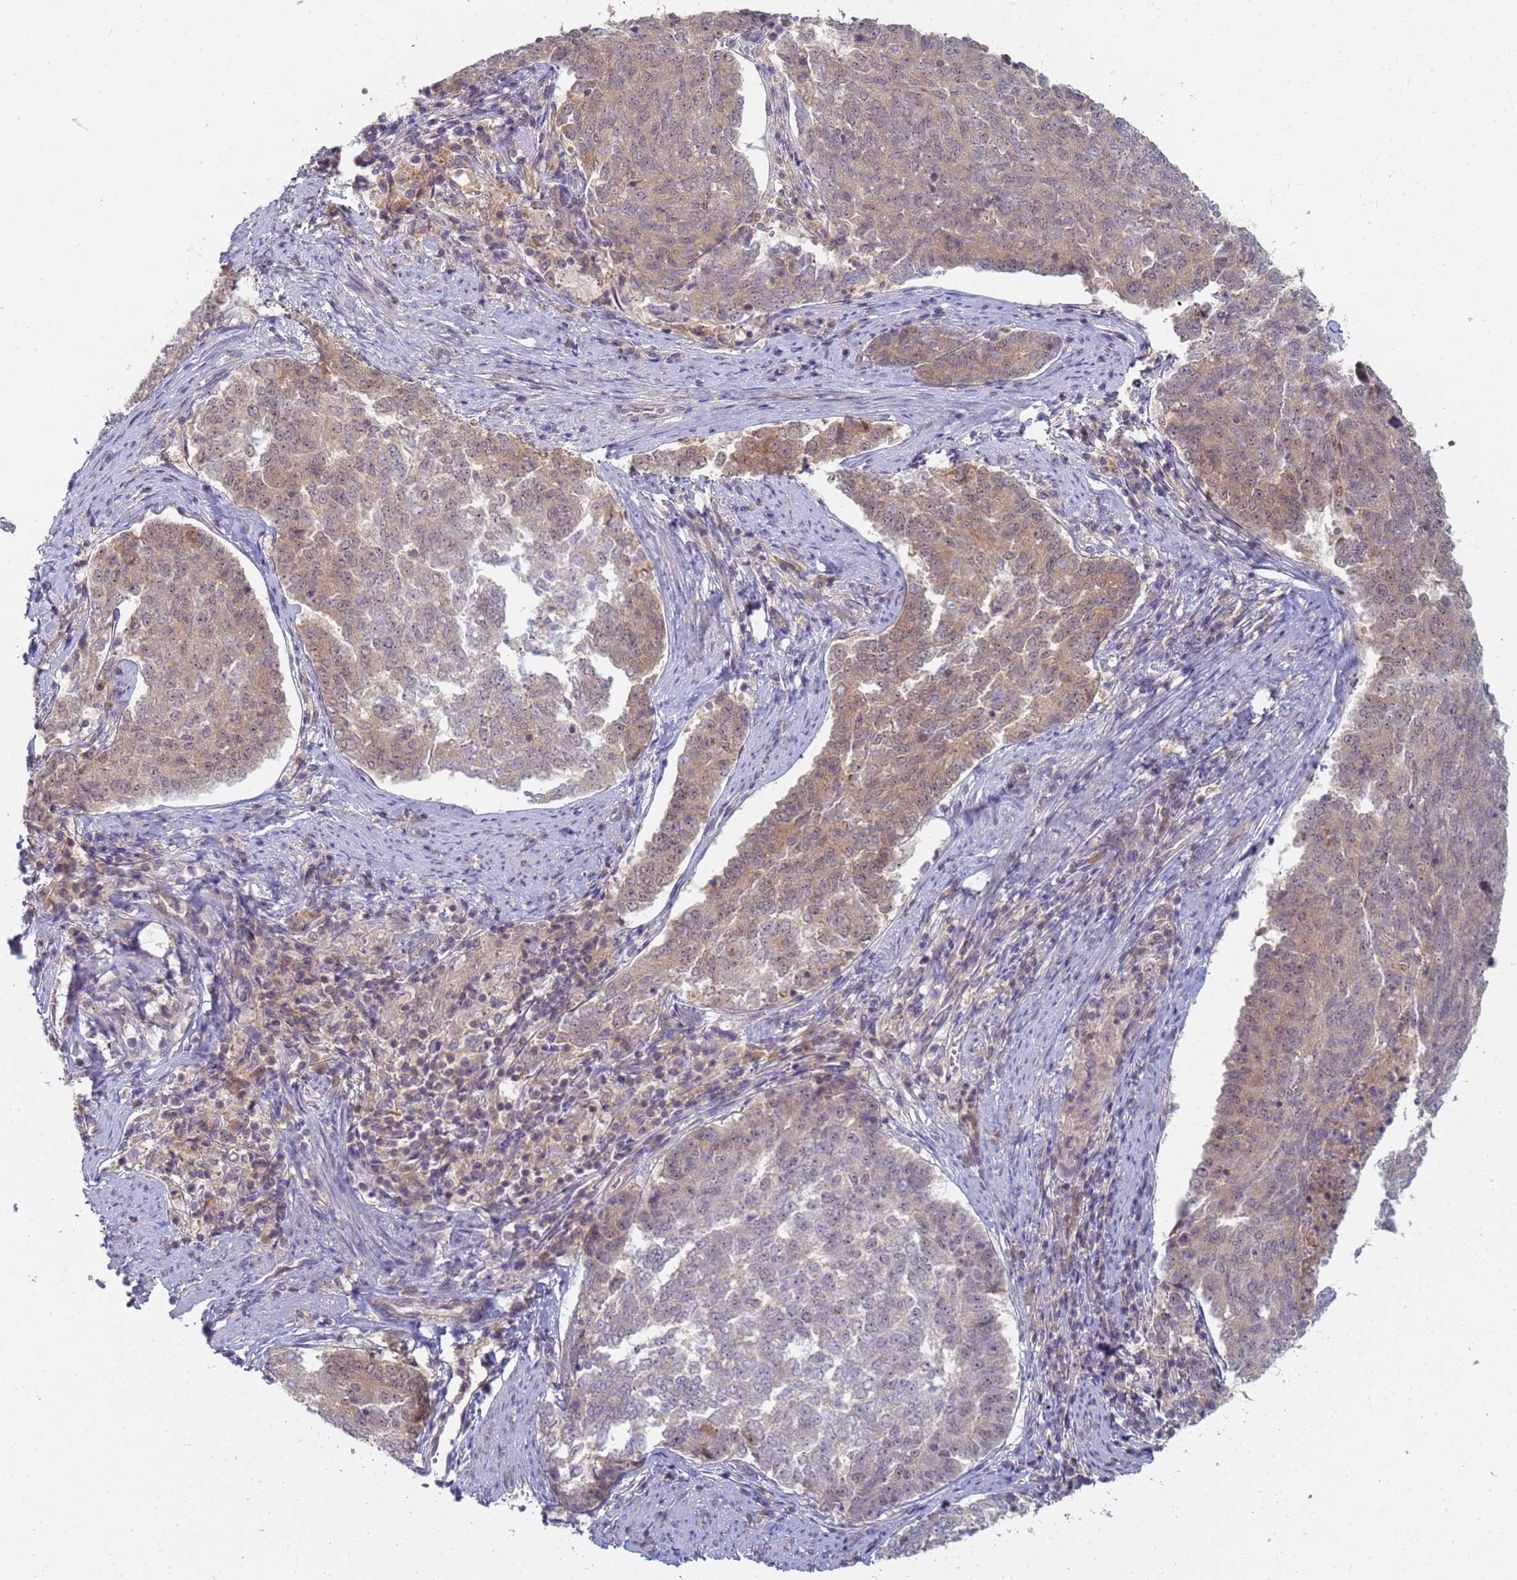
{"staining": {"intensity": "weak", "quantity": "25%-75%", "location": "cytoplasmic/membranous"}, "tissue": "endometrial cancer", "cell_type": "Tumor cells", "image_type": "cancer", "snomed": [{"axis": "morphology", "description": "Adenocarcinoma, NOS"}, {"axis": "topography", "description": "Endometrium"}], "caption": "This is a micrograph of IHC staining of adenocarcinoma (endometrial), which shows weak expression in the cytoplasmic/membranous of tumor cells.", "gene": "SHARPIN", "patient": {"sex": "female", "age": 80}}